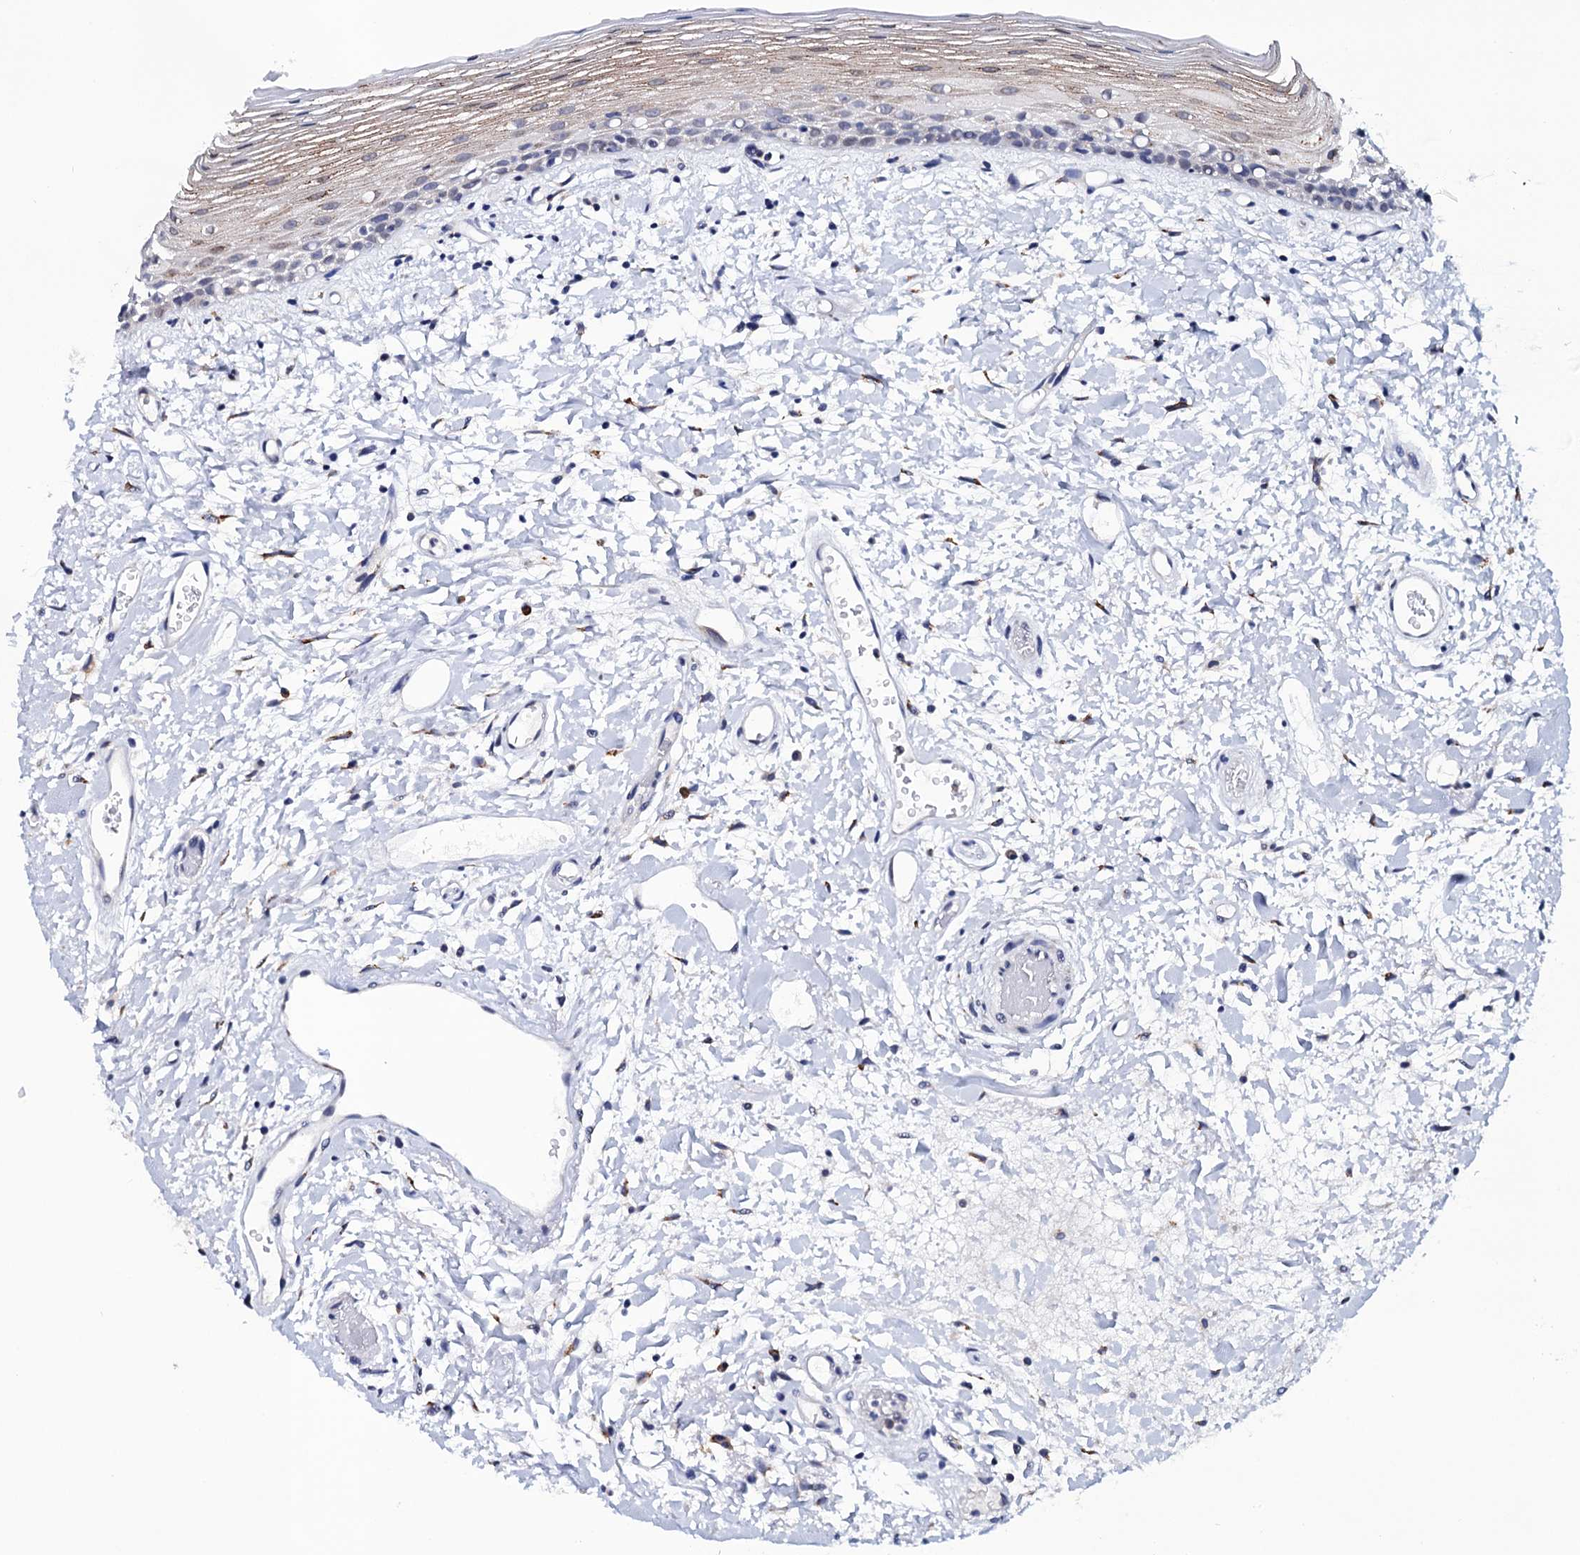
{"staining": {"intensity": "negative", "quantity": "none", "location": "none"}, "tissue": "oral mucosa", "cell_type": "Squamous epithelial cells", "image_type": "normal", "snomed": [{"axis": "morphology", "description": "Normal tissue, NOS"}, {"axis": "topography", "description": "Oral tissue"}], "caption": "DAB immunohistochemical staining of unremarkable human oral mucosa displays no significant positivity in squamous epithelial cells. (DAB immunohistochemistry (IHC) with hematoxylin counter stain).", "gene": "SLC7A10", "patient": {"sex": "female", "age": 76}}